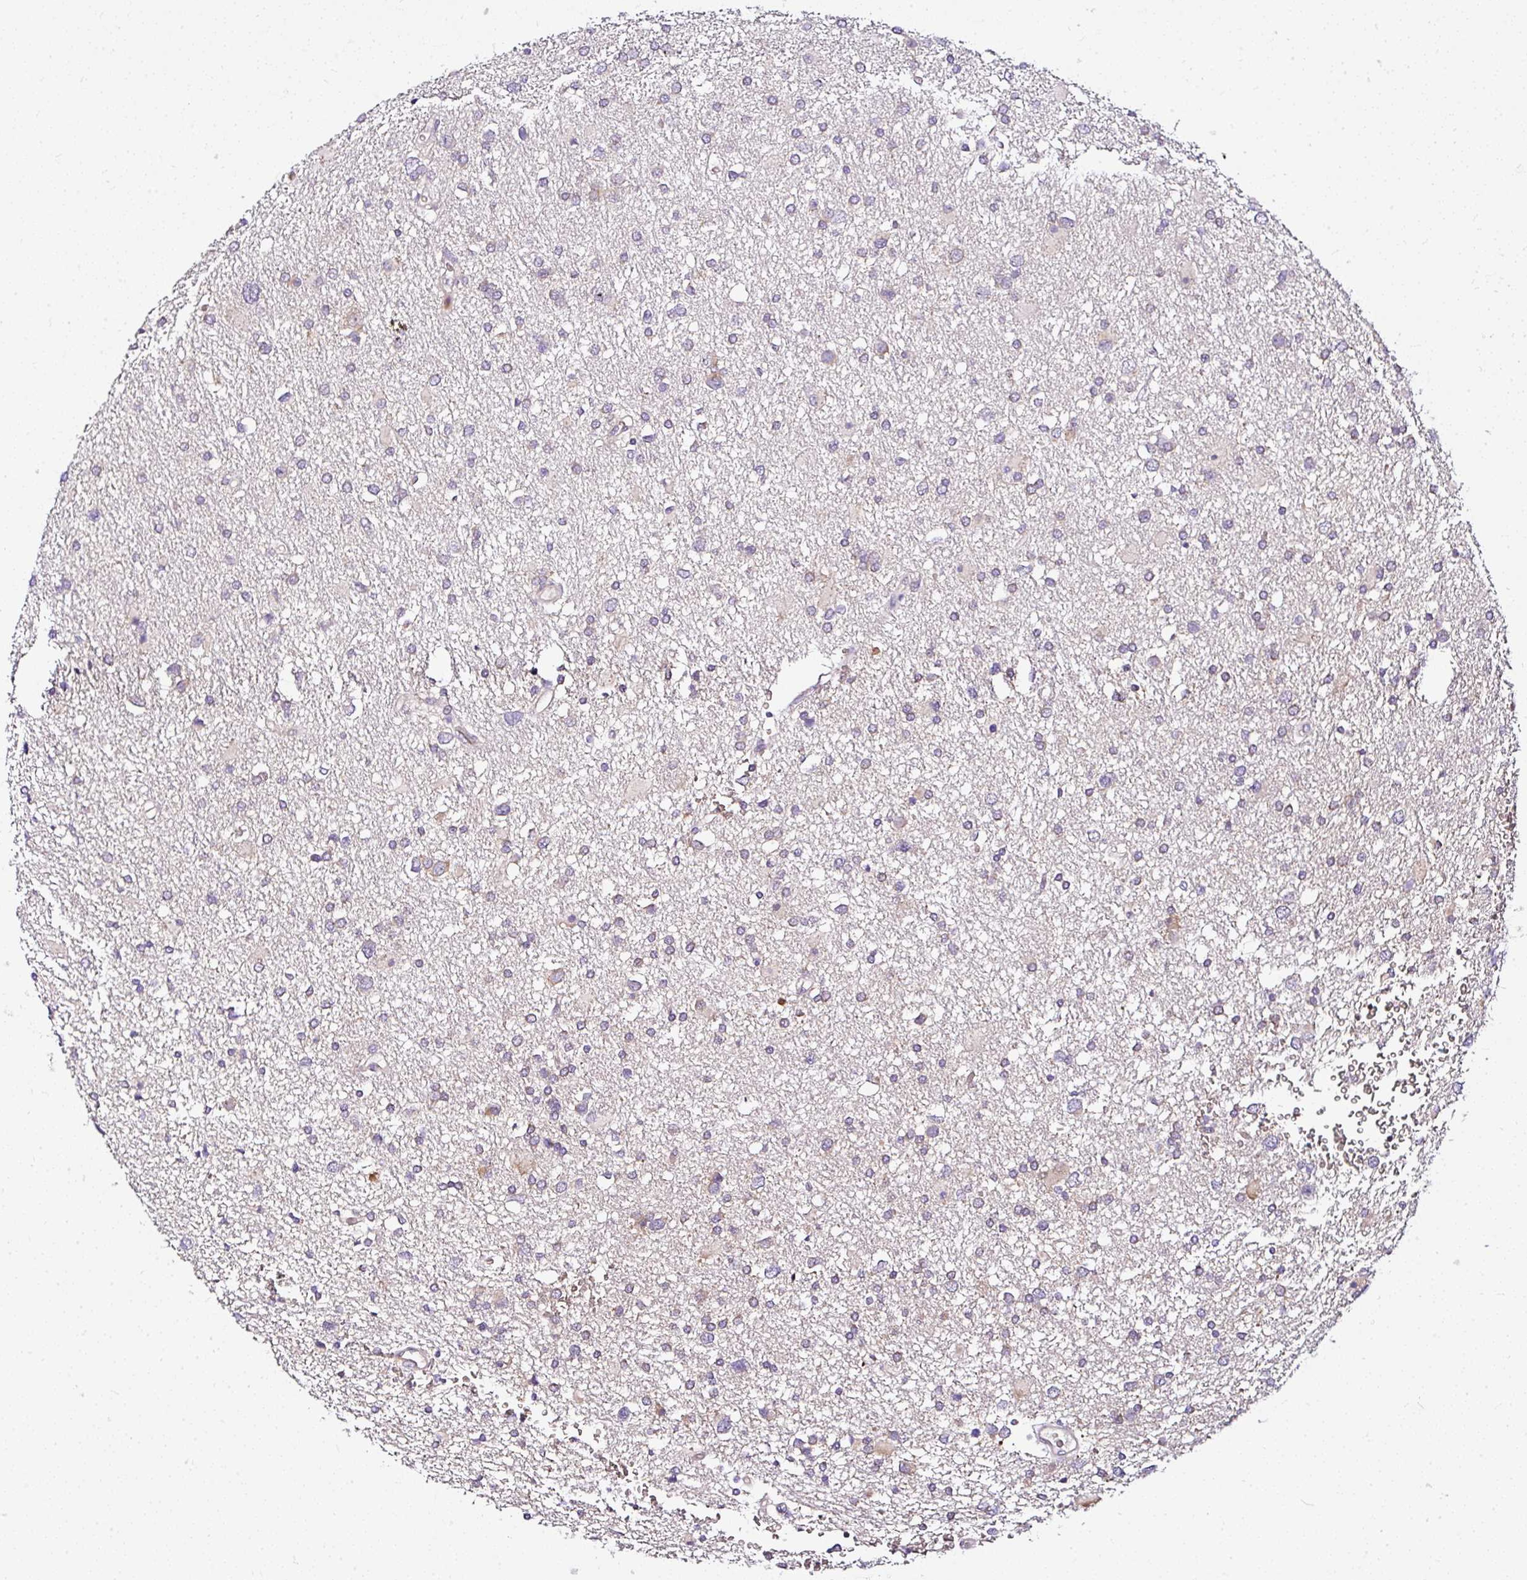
{"staining": {"intensity": "negative", "quantity": "none", "location": "none"}, "tissue": "glioma", "cell_type": "Tumor cells", "image_type": "cancer", "snomed": [{"axis": "morphology", "description": "Glioma, malignant, Low grade"}, {"axis": "topography", "description": "Brain"}], "caption": "A histopathology image of glioma stained for a protein reveals no brown staining in tumor cells.", "gene": "DEPDC5", "patient": {"sex": "female", "age": 32}}